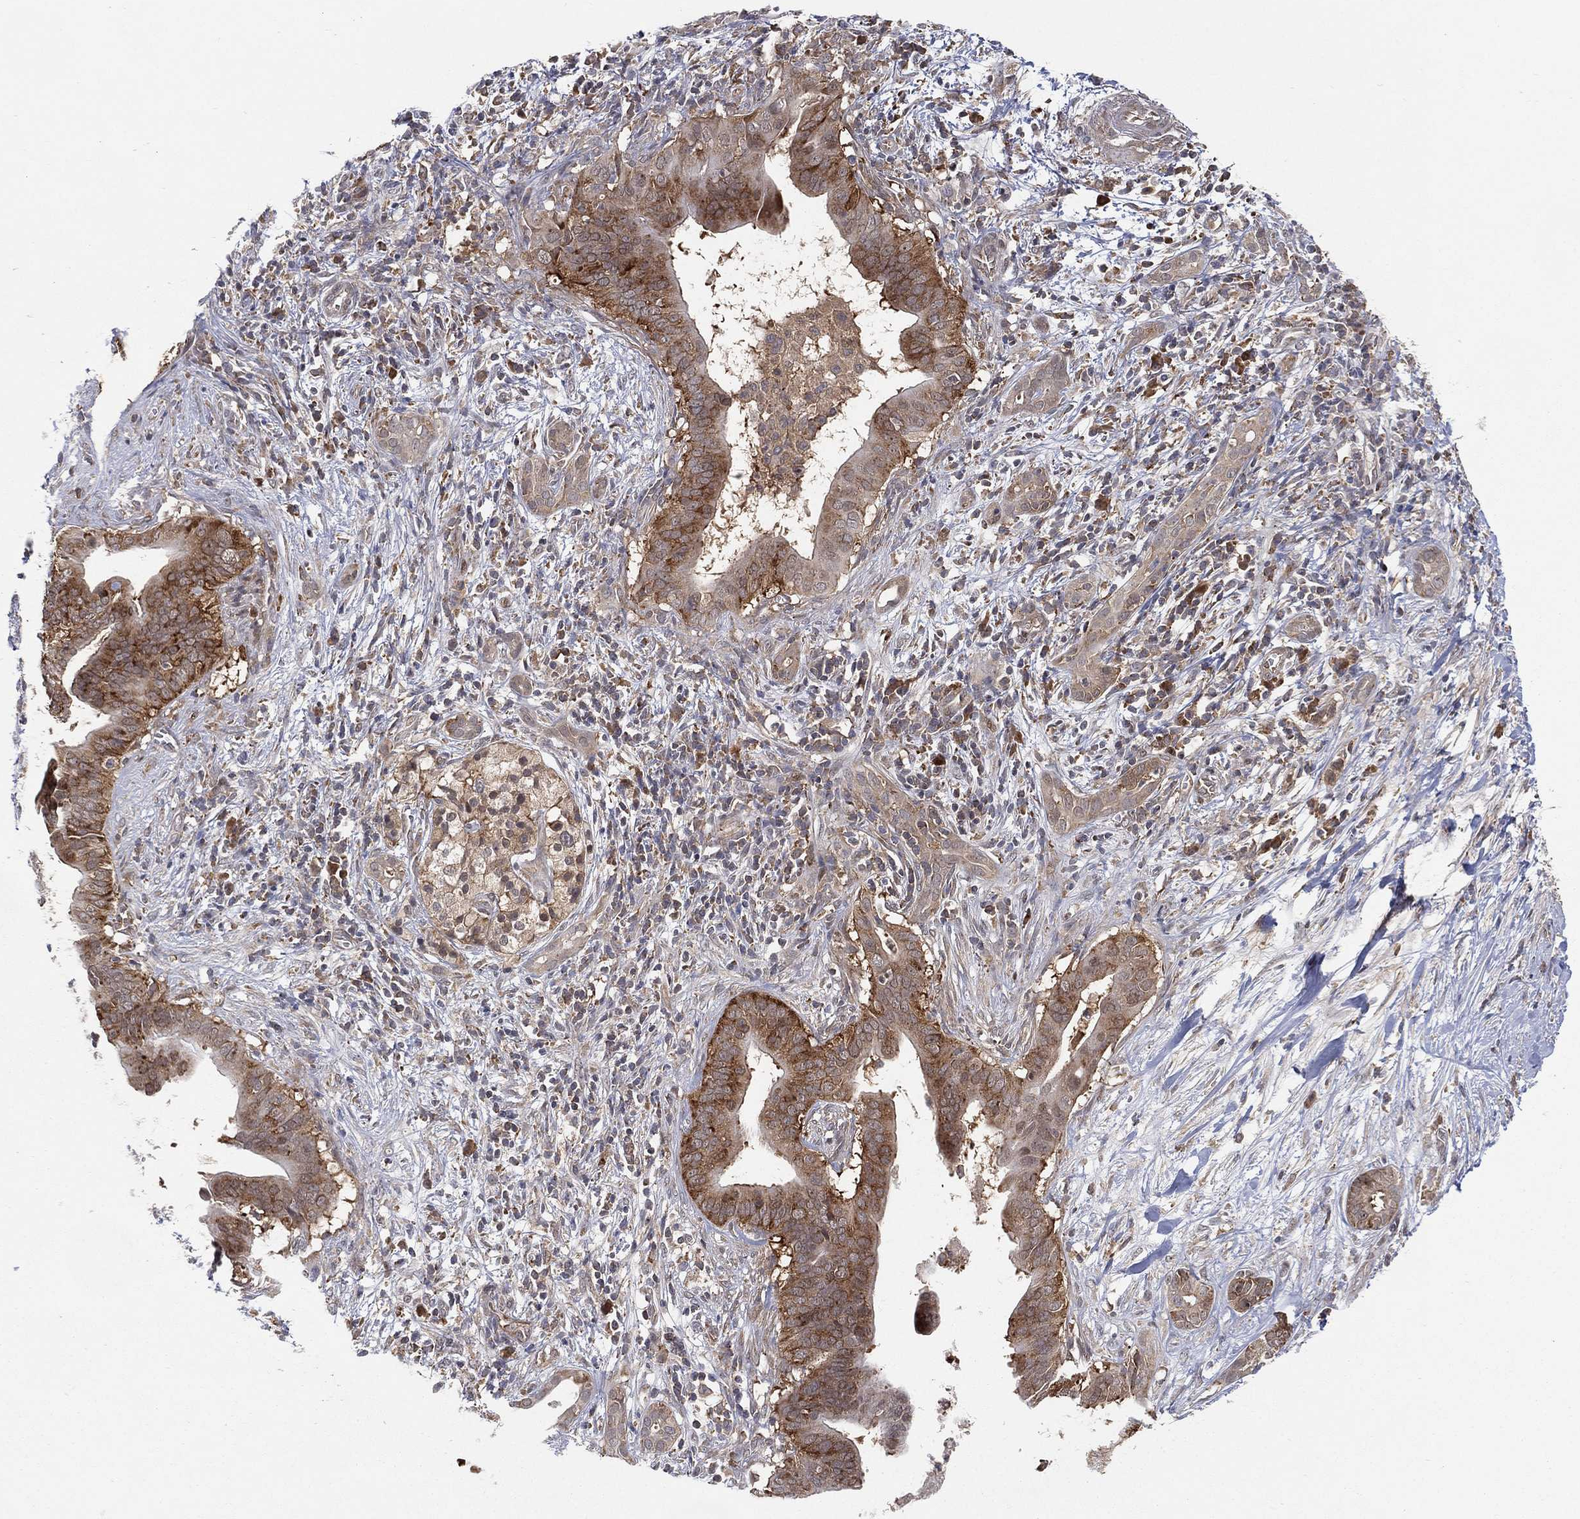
{"staining": {"intensity": "moderate", "quantity": "25%-75%", "location": "cytoplasmic/membranous"}, "tissue": "pancreatic cancer", "cell_type": "Tumor cells", "image_type": "cancer", "snomed": [{"axis": "morphology", "description": "Adenocarcinoma, NOS"}, {"axis": "topography", "description": "Pancreas"}], "caption": "A histopathology image showing moderate cytoplasmic/membranous staining in about 25%-75% of tumor cells in pancreatic cancer, as visualized by brown immunohistochemical staining.", "gene": "TMTC4", "patient": {"sex": "male", "age": 61}}